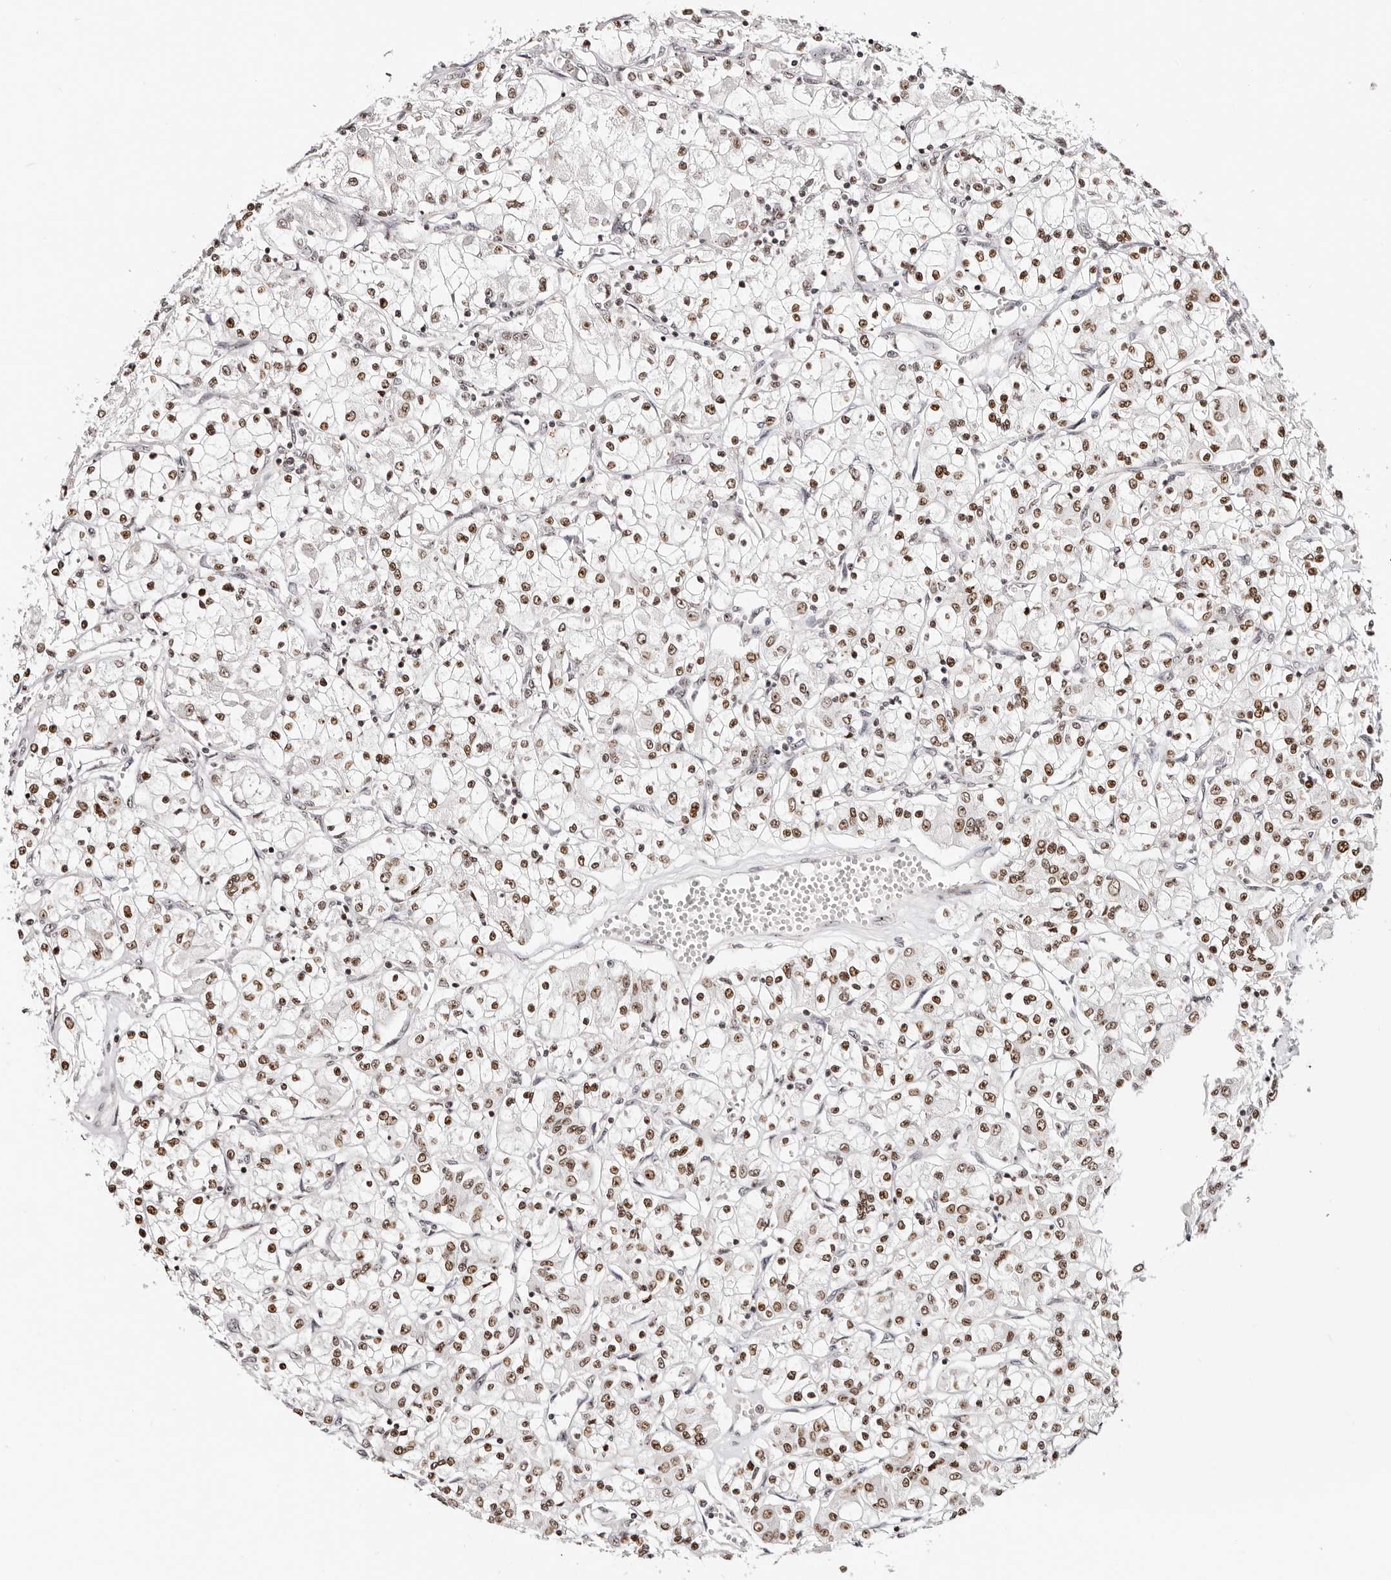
{"staining": {"intensity": "moderate", "quantity": ">75%", "location": "nuclear"}, "tissue": "renal cancer", "cell_type": "Tumor cells", "image_type": "cancer", "snomed": [{"axis": "morphology", "description": "Adenocarcinoma, NOS"}, {"axis": "topography", "description": "Kidney"}], "caption": "The image demonstrates a brown stain indicating the presence of a protein in the nuclear of tumor cells in renal cancer (adenocarcinoma). Ihc stains the protein in brown and the nuclei are stained blue.", "gene": "IQGAP3", "patient": {"sex": "female", "age": 59}}